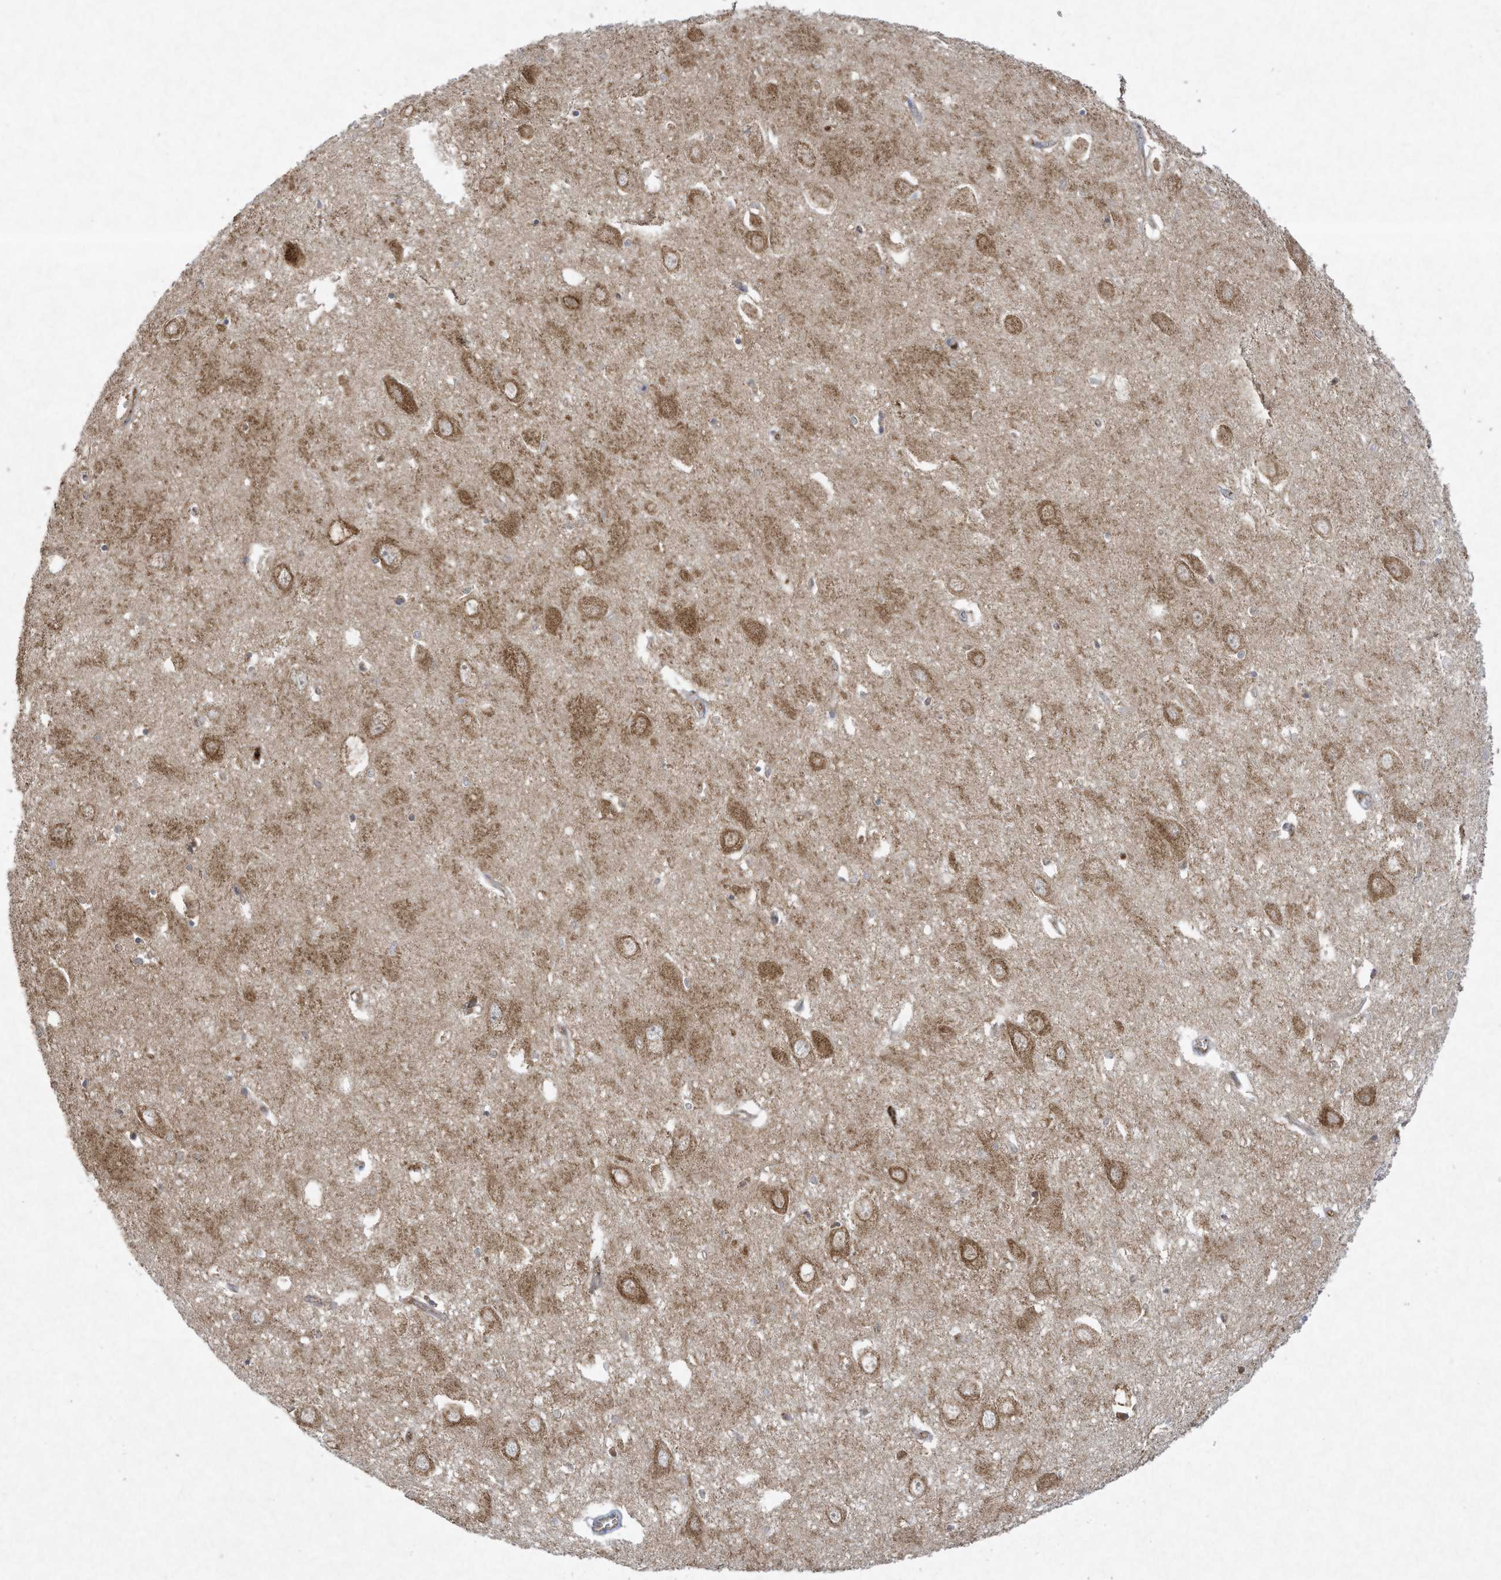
{"staining": {"intensity": "negative", "quantity": "none", "location": "none"}, "tissue": "hippocampus", "cell_type": "Glial cells", "image_type": "normal", "snomed": [{"axis": "morphology", "description": "Normal tissue, NOS"}, {"axis": "topography", "description": "Hippocampus"}], "caption": "Immunohistochemistry micrograph of unremarkable human hippocampus stained for a protein (brown), which shows no staining in glial cells.", "gene": "CHRNA4", "patient": {"sex": "female", "age": 64}}